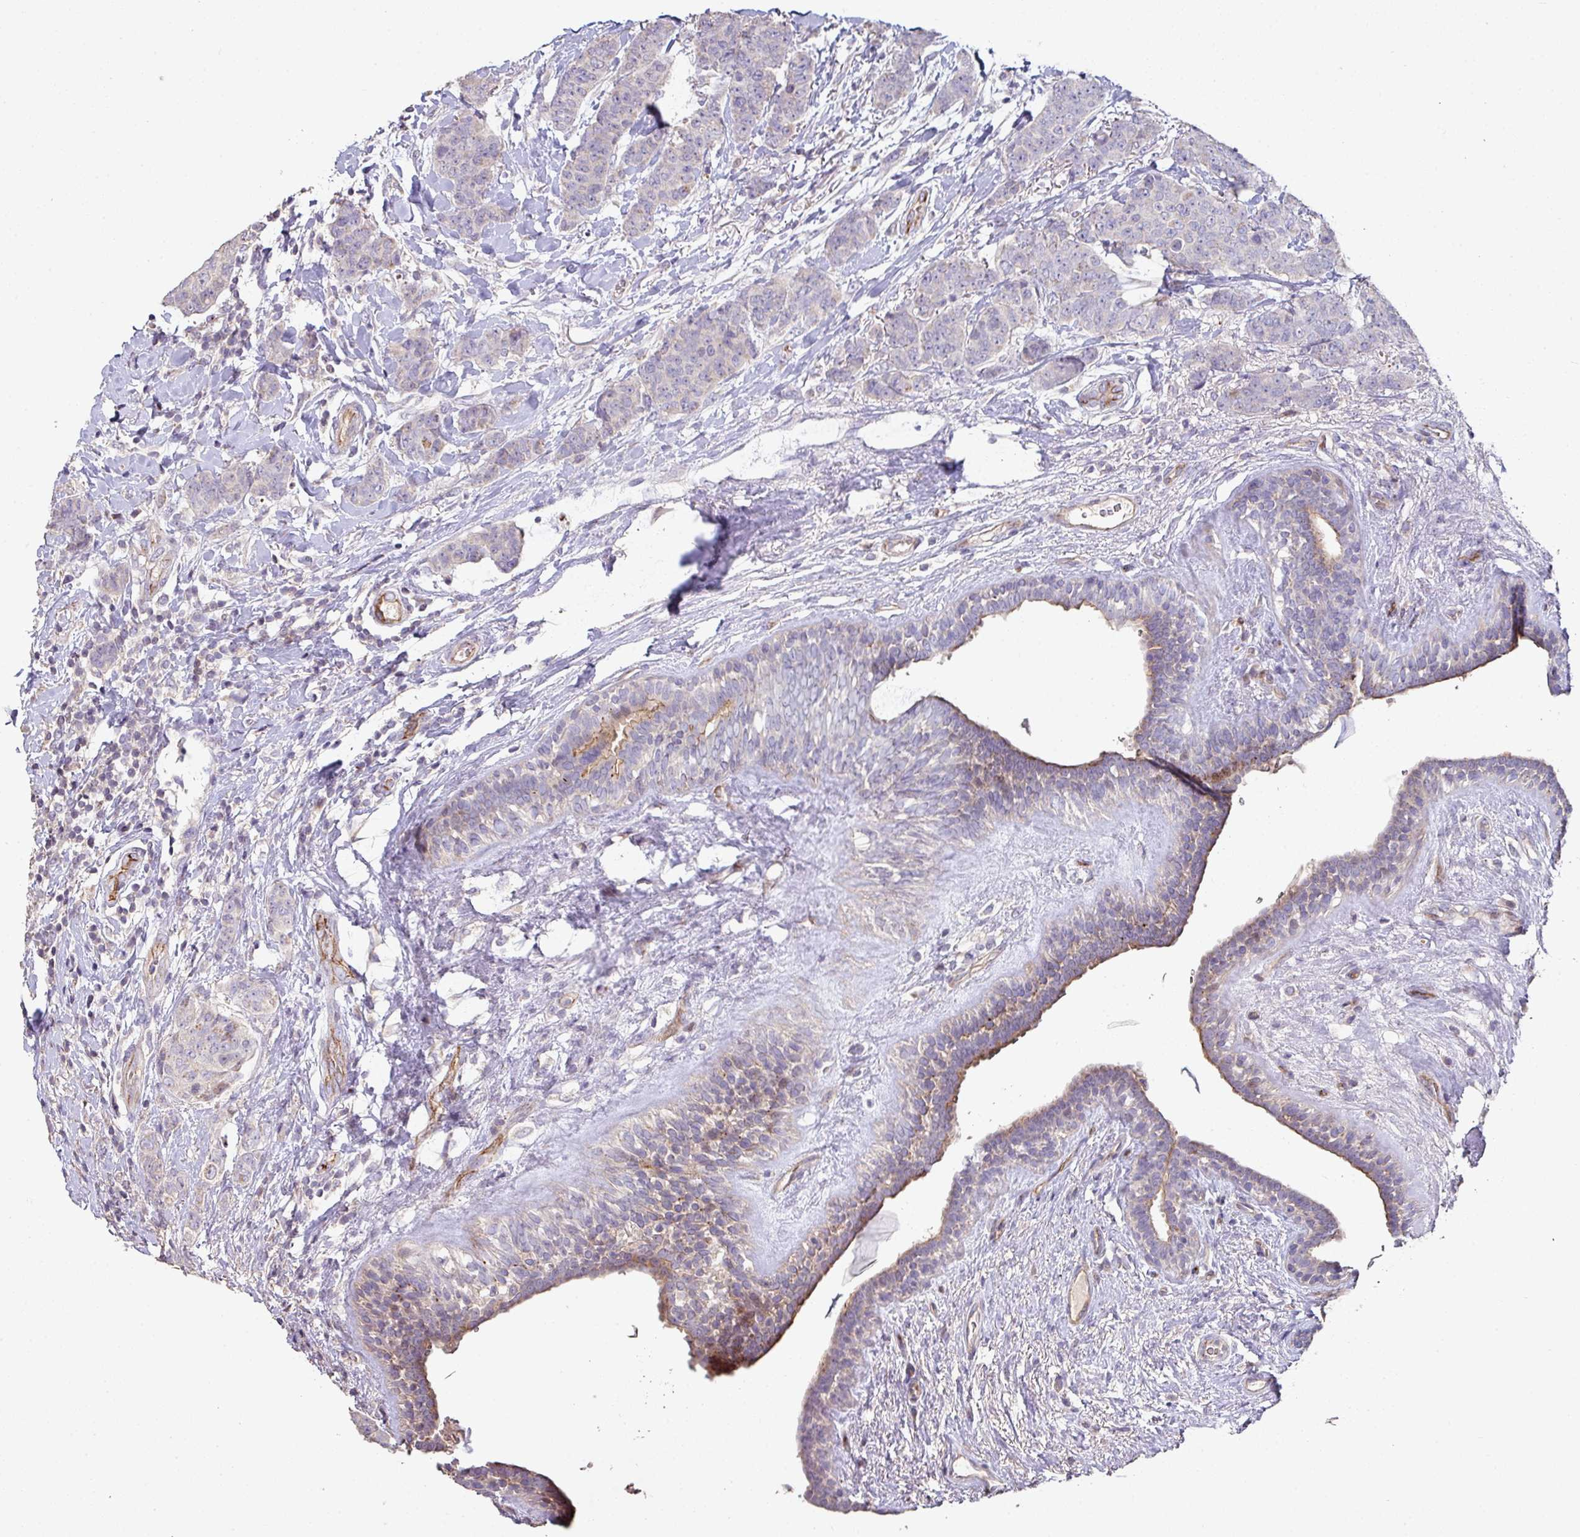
{"staining": {"intensity": "negative", "quantity": "none", "location": "none"}, "tissue": "breast cancer", "cell_type": "Tumor cells", "image_type": "cancer", "snomed": [{"axis": "morphology", "description": "Duct carcinoma"}, {"axis": "topography", "description": "Breast"}], "caption": "The immunohistochemistry (IHC) image has no significant staining in tumor cells of intraductal carcinoma (breast) tissue.", "gene": "RPL23A", "patient": {"sex": "female", "age": 40}}